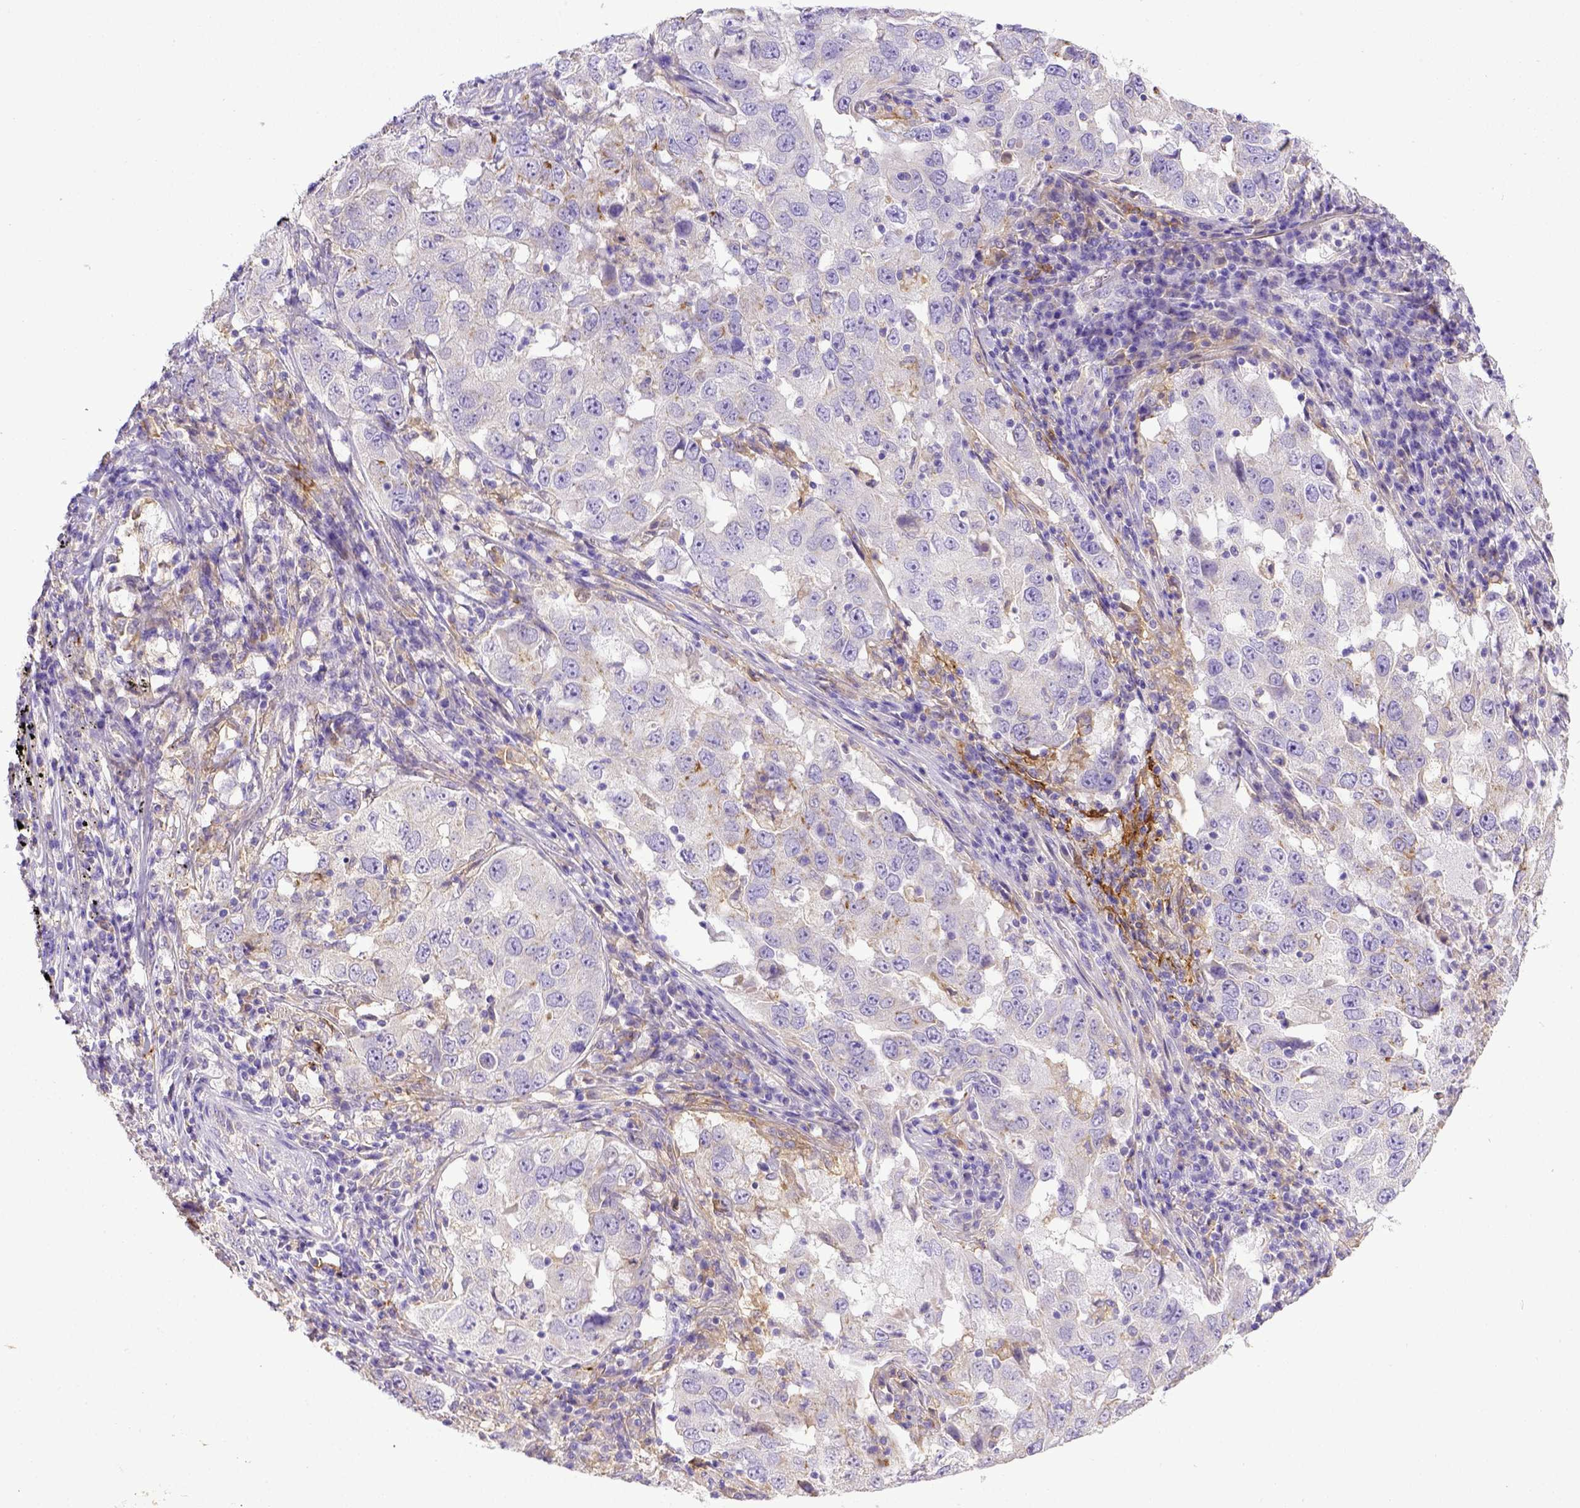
{"staining": {"intensity": "negative", "quantity": "none", "location": "none"}, "tissue": "lung cancer", "cell_type": "Tumor cells", "image_type": "cancer", "snomed": [{"axis": "morphology", "description": "Adenocarcinoma, NOS"}, {"axis": "topography", "description": "Lung"}], "caption": "Immunohistochemistry (IHC) image of neoplastic tissue: human lung adenocarcinoma stained with DAB (3,3'-diaminobenzidine) shows no significant protein staining in tumor cells.", "gene": "CD40", "patient": {"sex": "male", "age": 73}}